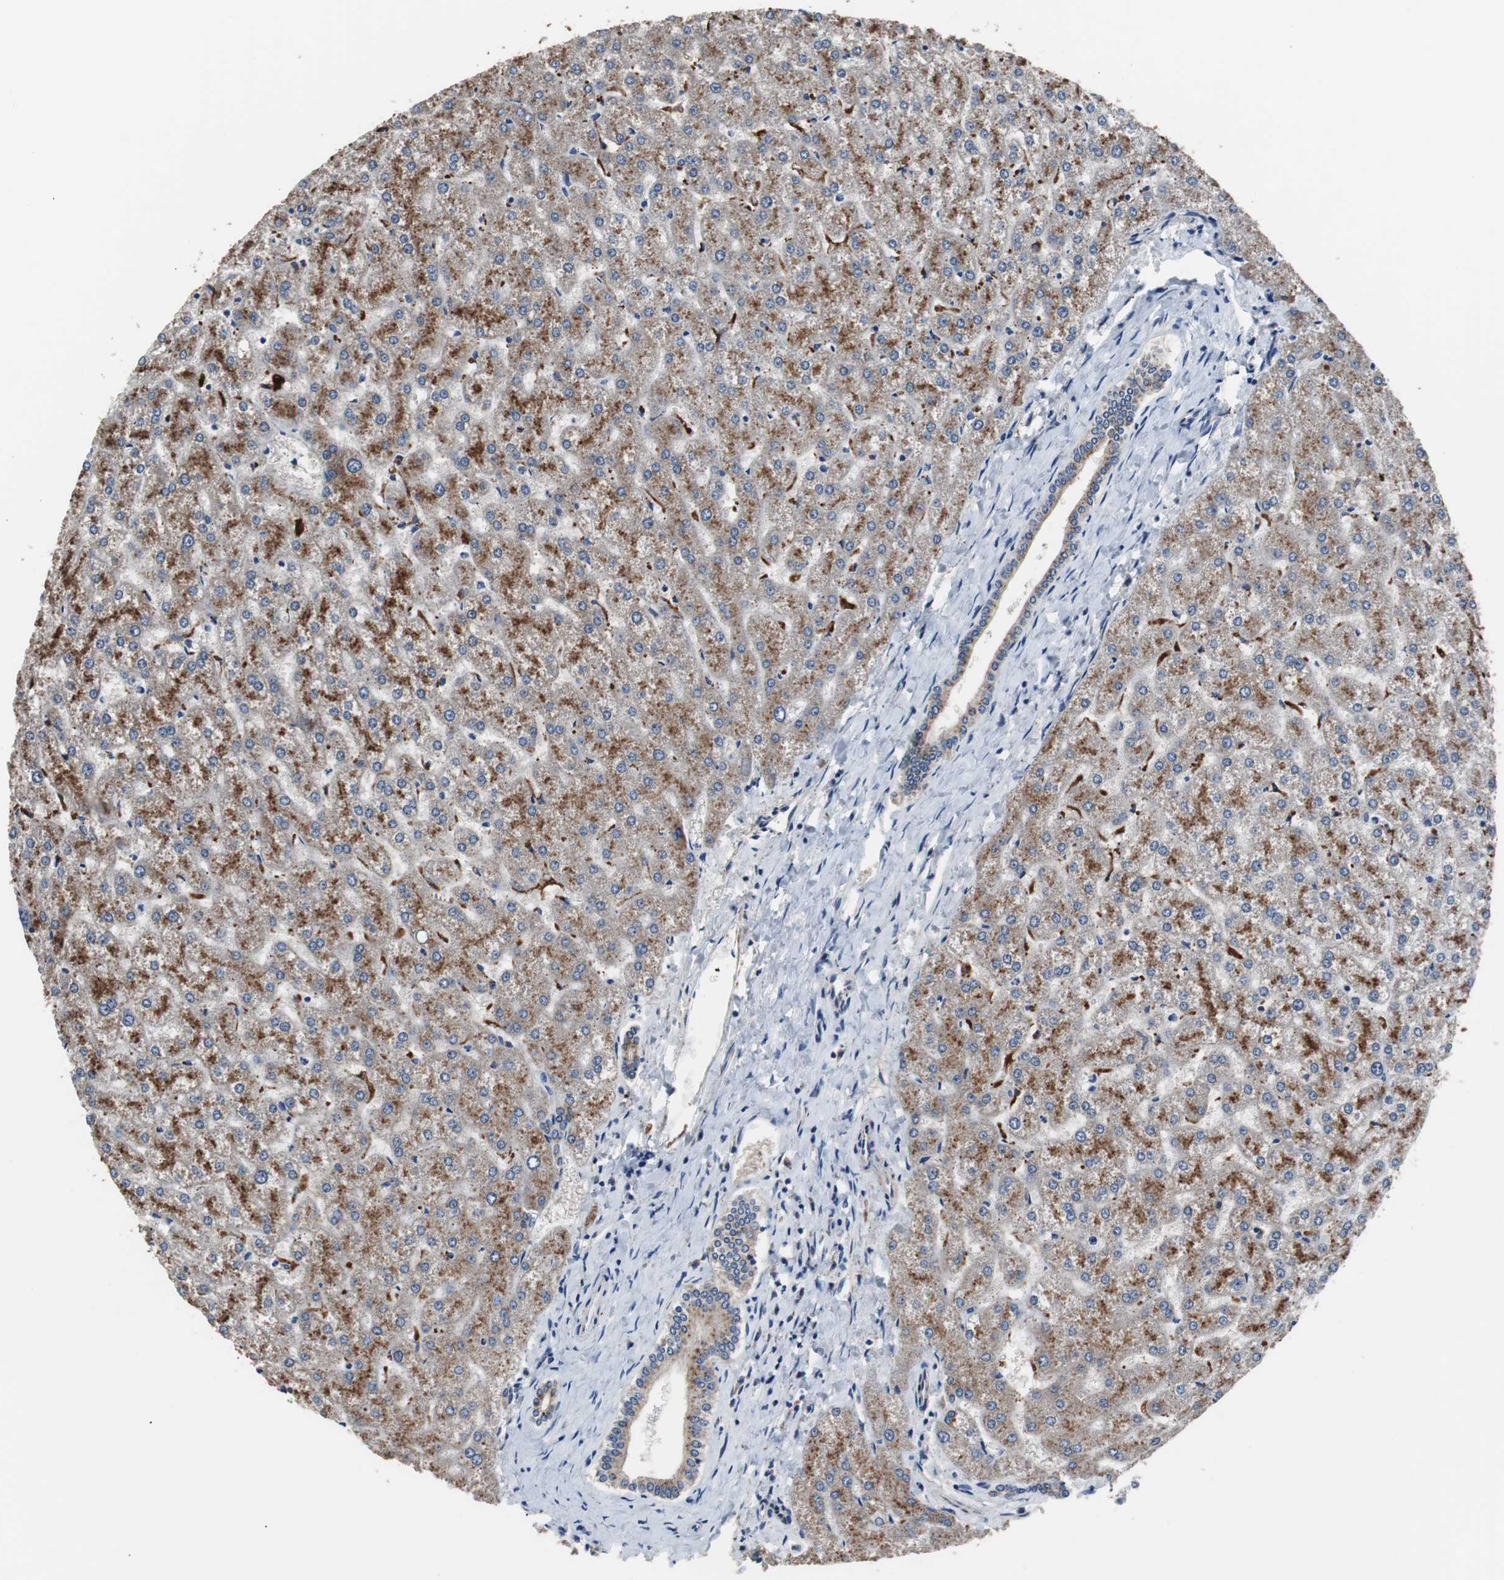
{"staining": {"intensity": "moderate", "quantity": ">75%", "location": "cytoplasmic/membranous"}, "tissue": "liver", "cell_type": "Cholangiocytes", "image_type": "normal", "snomed": [{"axis": "morphology", "description": "Normal tissue, NOS"}, {"axis": "topography", "description": "Liver"}], "caption": "Liver stained with immunohistochemistry (IHC) displays moderate cytoplasmic/membranous positivity in about >75% of cholangiocytes.", "gene": "USP10", "patient": {"sex": "female", "age": 32}}